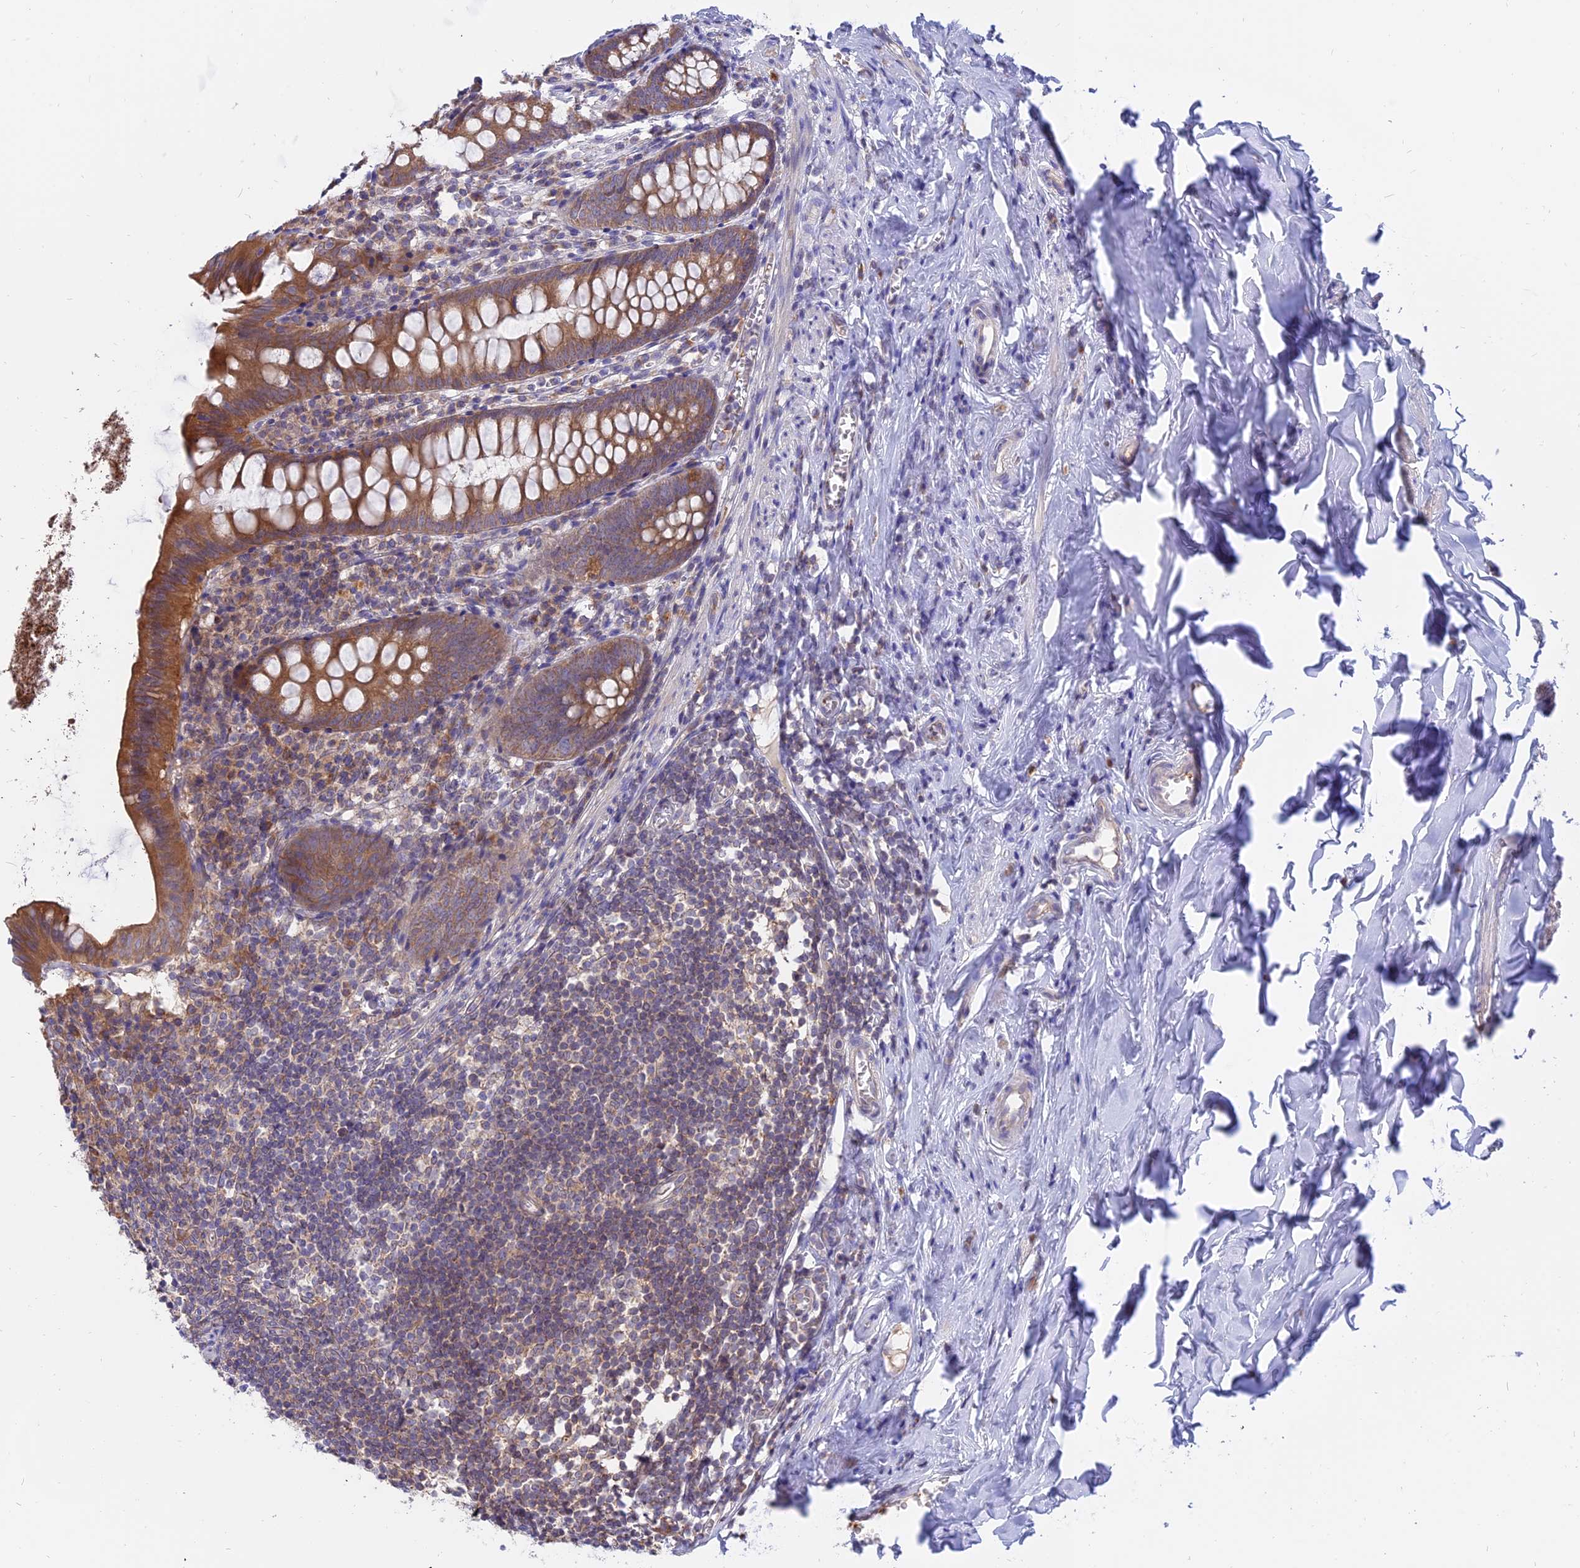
{"staining": {"intensity": "moderate", "quantity": ">75%", "location": "cytoplasmic/membranous"}, "tissue": "appendix", "cell_type": "Glandular cells", "image_type": "normal", "snomed": [{"axis": "morphology", "description": "Normal tissue, NOS"}, {"axis": "topography", "description": "Appendix"}], "caption": "Immunohistochemical staining of benign human appendix reveals moderate cytoplasmic/membranous protein staining in approximately >75% of glandular cells.", "gene": "IL21R", "patient": {"sex": "female", "age": 51}}